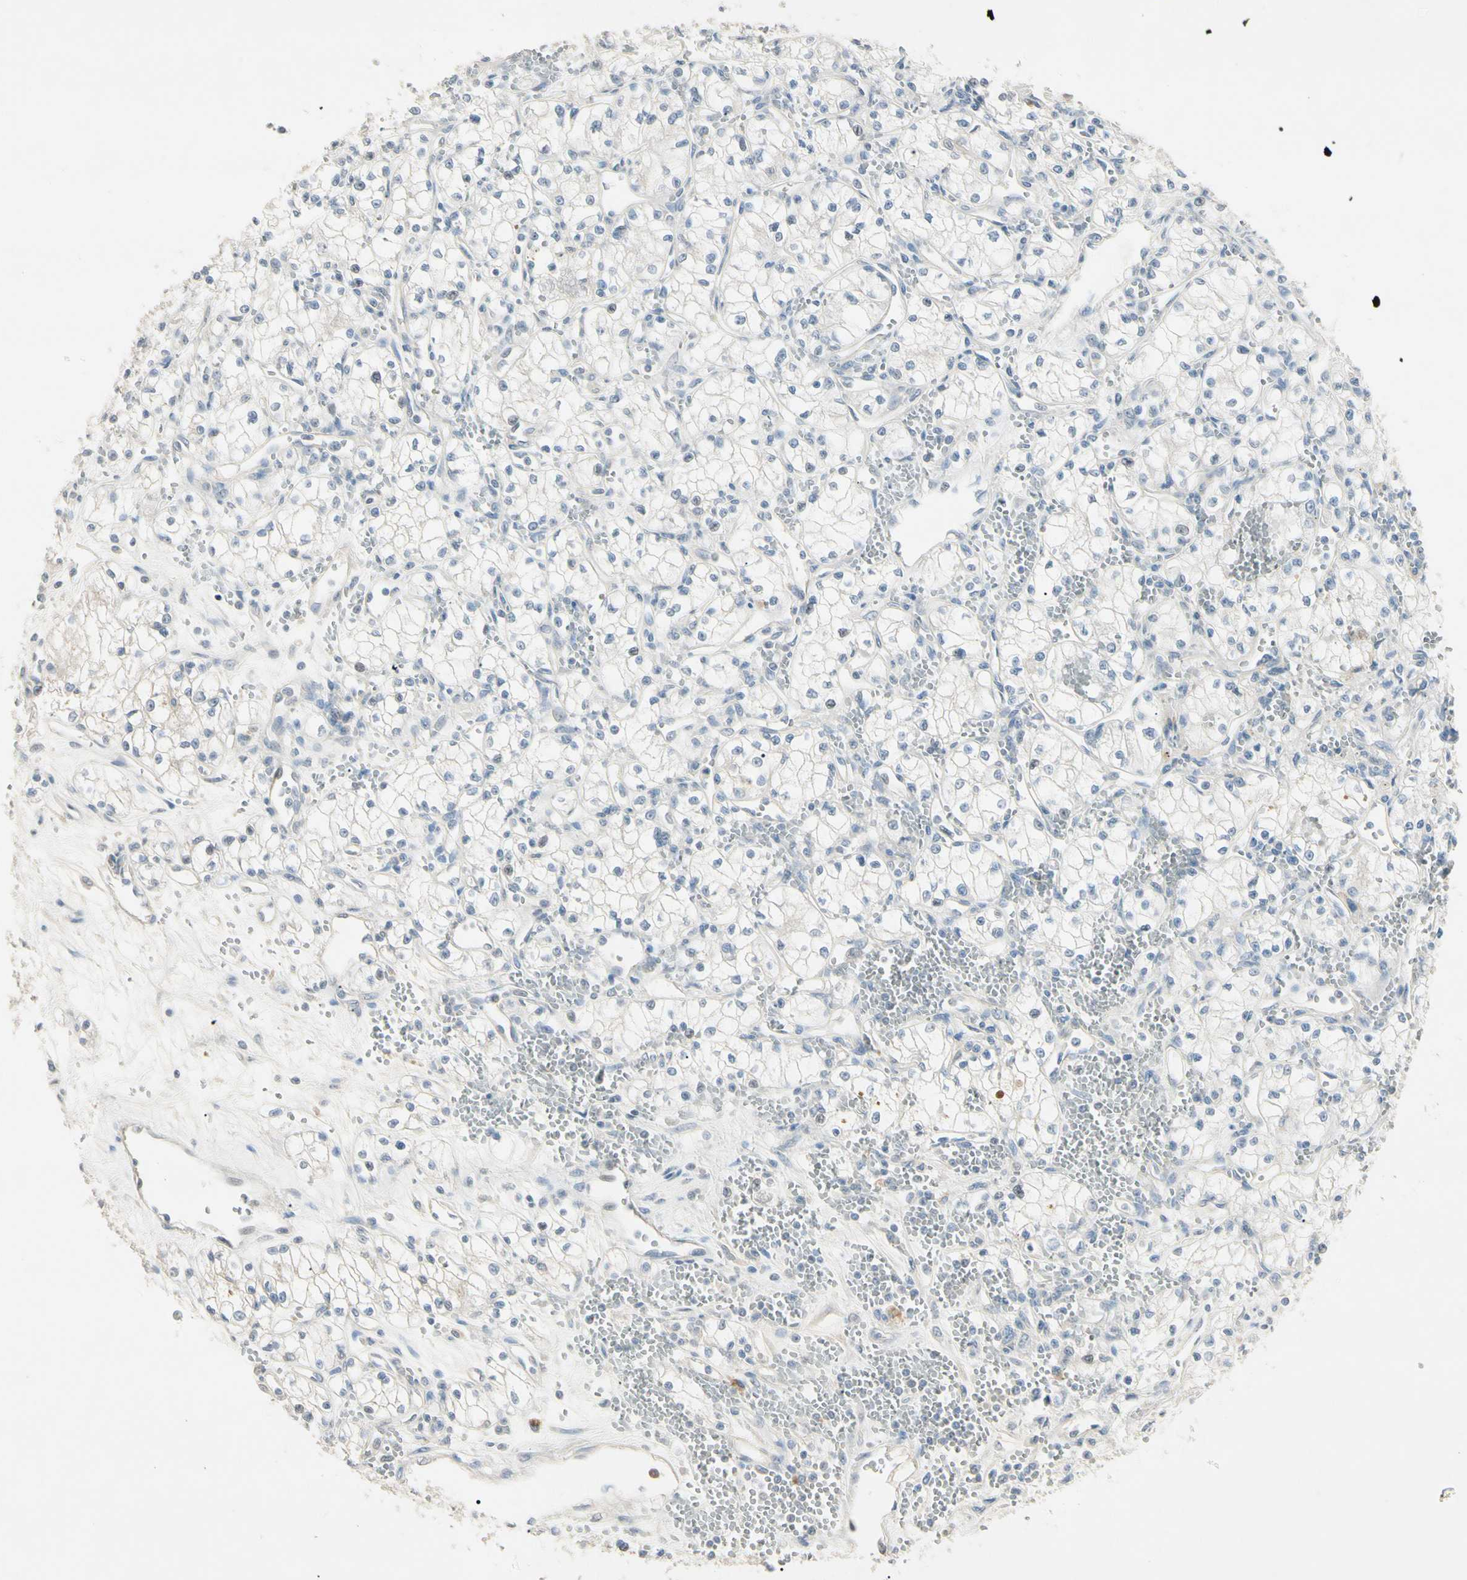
{"staining": {"intensity": "negative", "quantity": "none", "location": "none"}, "tissue": "renal cancer", "cell_type": "Tumor cells", "image_type": "cancer", "snomed": [{"axis": "morphology", "description": "Normal tissue, NOS"}, {"axis": "morphology", "description": "Adenocarcinoma, NOS"}, {"axis": "topography", "description": "Kidney"}], "caption": "IHC of renal cancer demonstrates no staining in tumor cells. (DAB IHC visualized using brightfield microscopy, high magnification).", "gene": "PRSS21", "patient": {"sex": "male", "age": 59}}